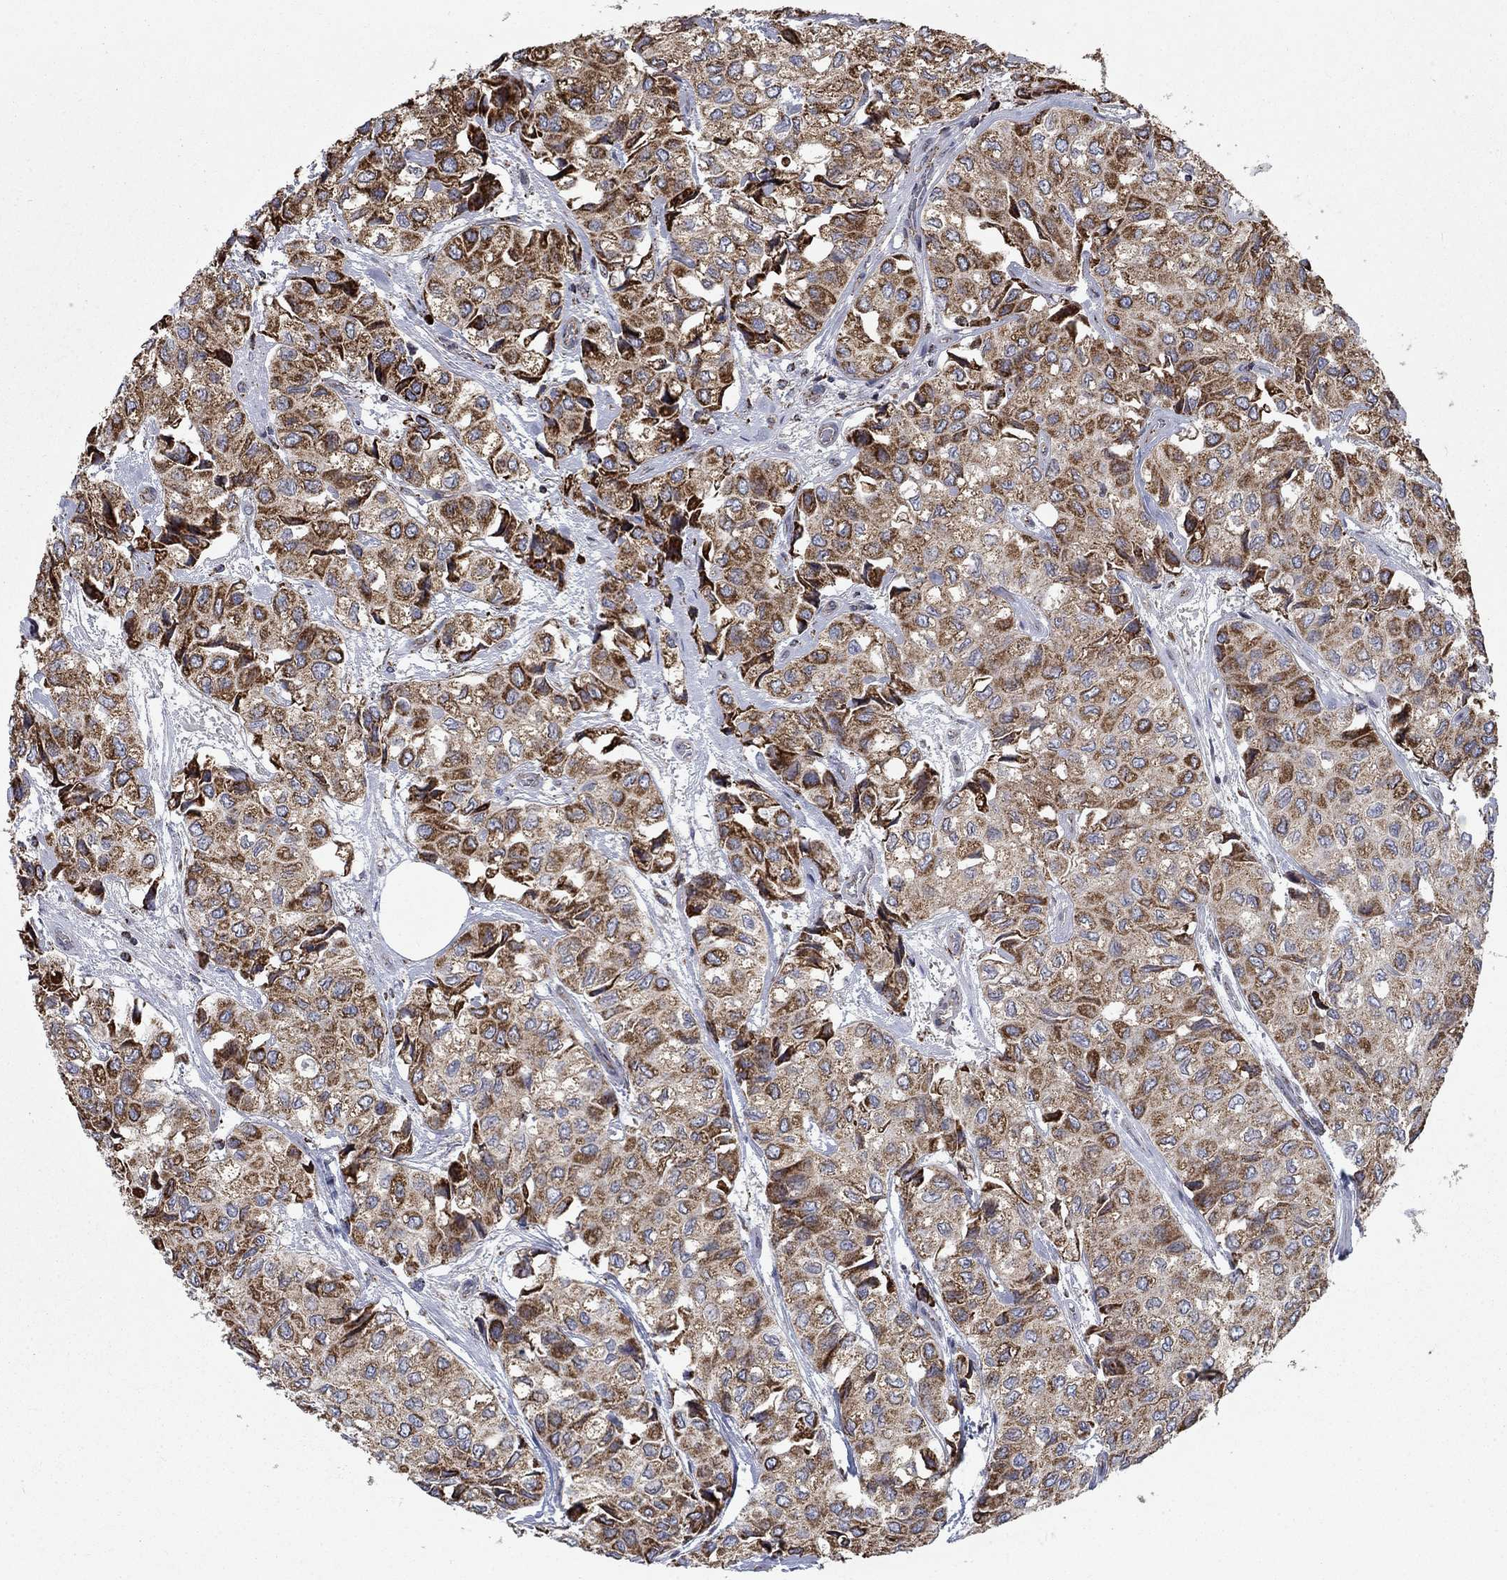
{"staining": {"intensity": "strong", "quantity": ">75%", "location": "cytoplasmic/membranous"}, "tissue": "urothelial cancer", "cell_type": "Tumor cells", "image_type": "cancer", "snomed": [{"axis": "morphology", "description": "Urothelial carcinoma, High grade"}, {"axis": "topography", "description": "Urinary bladder"}], "caption": "Protein analysis of urothelial cancer tissue demonstrates strong cytoplasmic/membranous positivity in approximately >75% of tumor cells.", "gene": "MOAP1", "patient": {"sex": "male", "age": 73}}